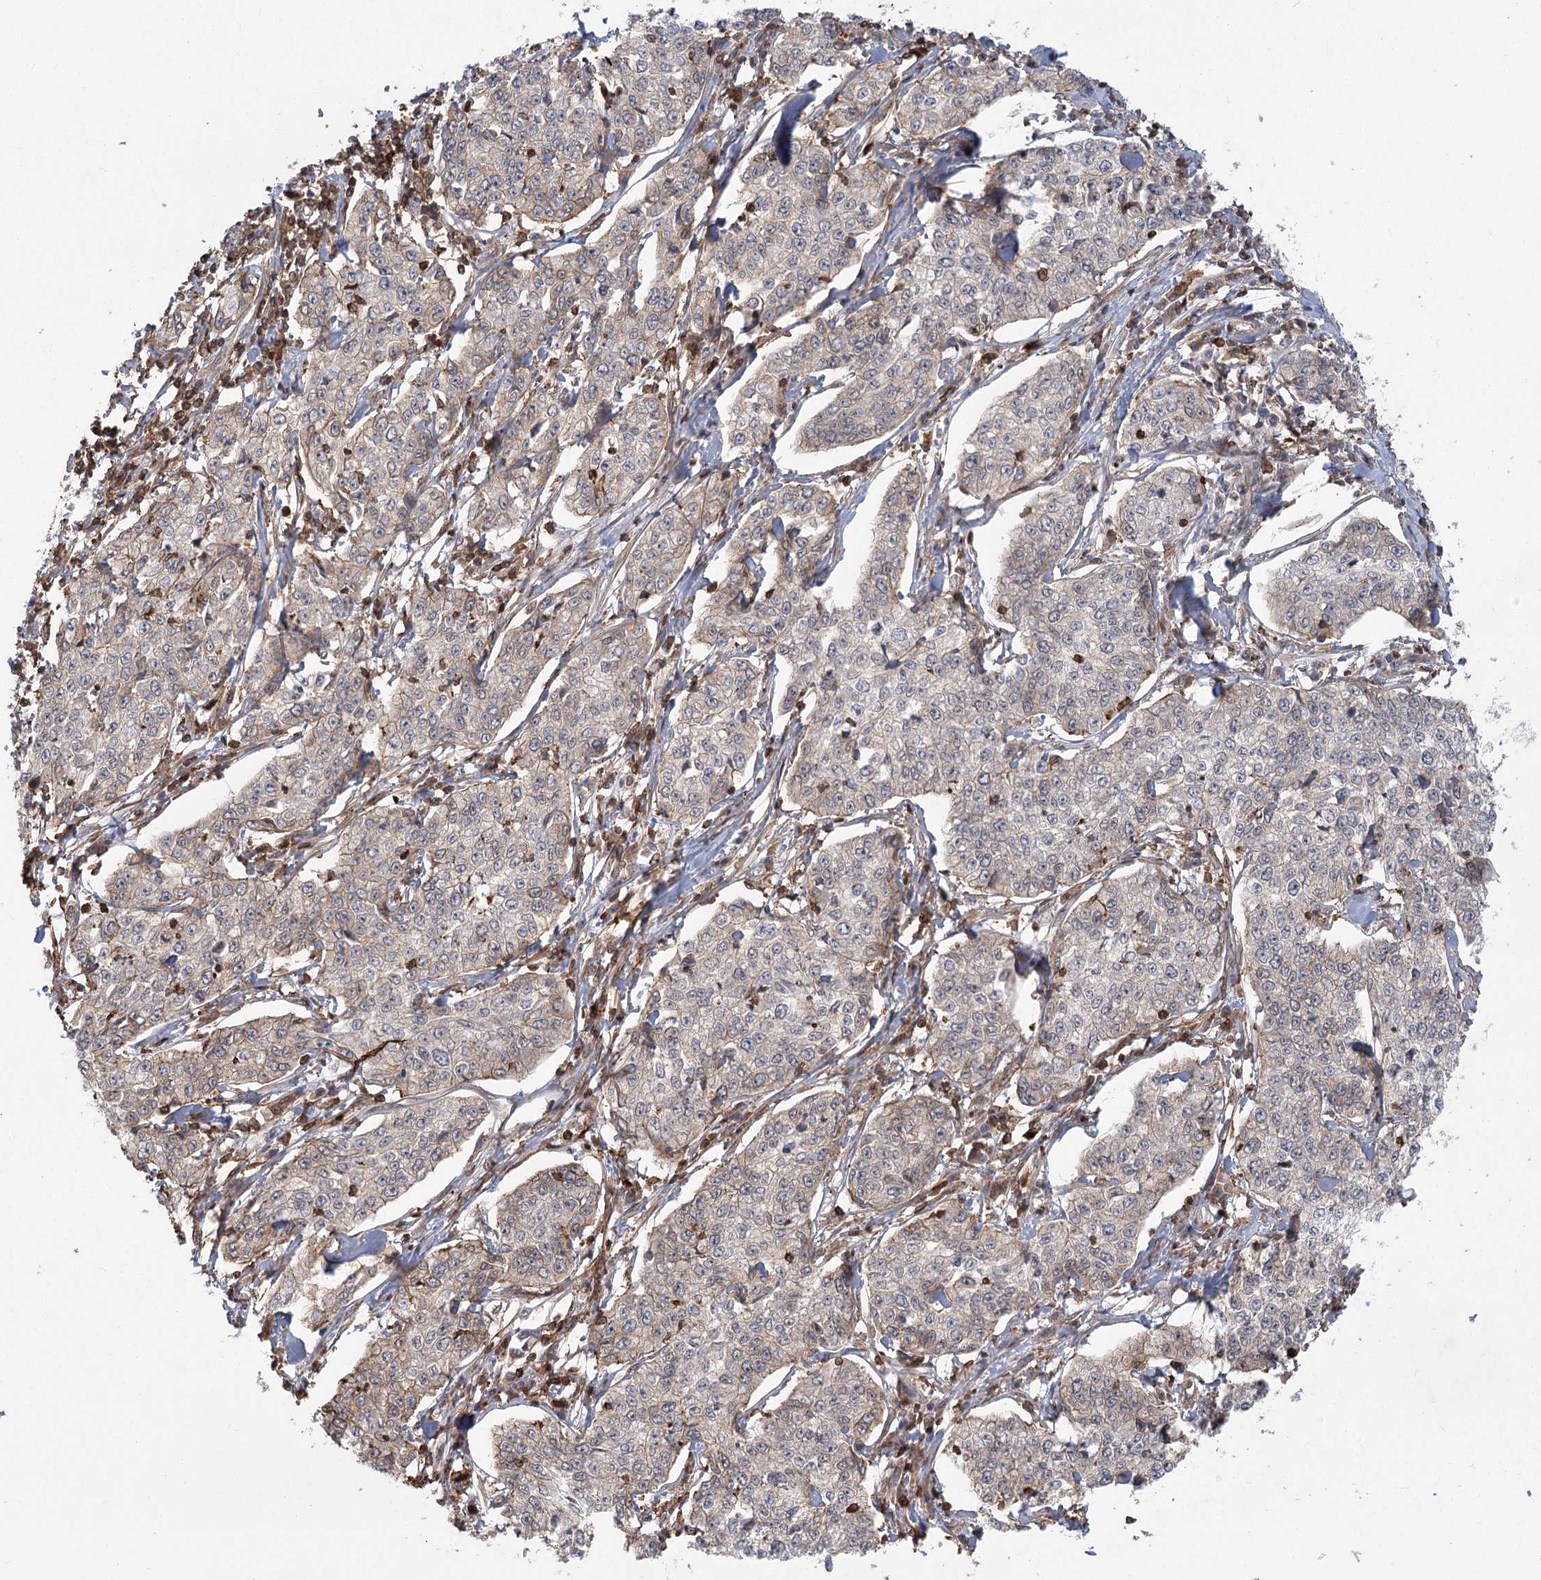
{"staining": {"intensity": "negative", "quantity": "none", "location": "none"}, "tissue": "cervical cancer", "cell_type": "Tumor cells", "image_type": "cancer", "snomed": [{"axis": "morphology", "description": "Squamous cell carcinoma, NOS"}, {"axis": "topography", "description": "Cervix"}], "caption": "Micrograph shows no protein staining in tumor cells of cervical squamous cell carcinoma tissue.", "gene": "MEPE", "patient": {"sex": "female", "age": 35}}